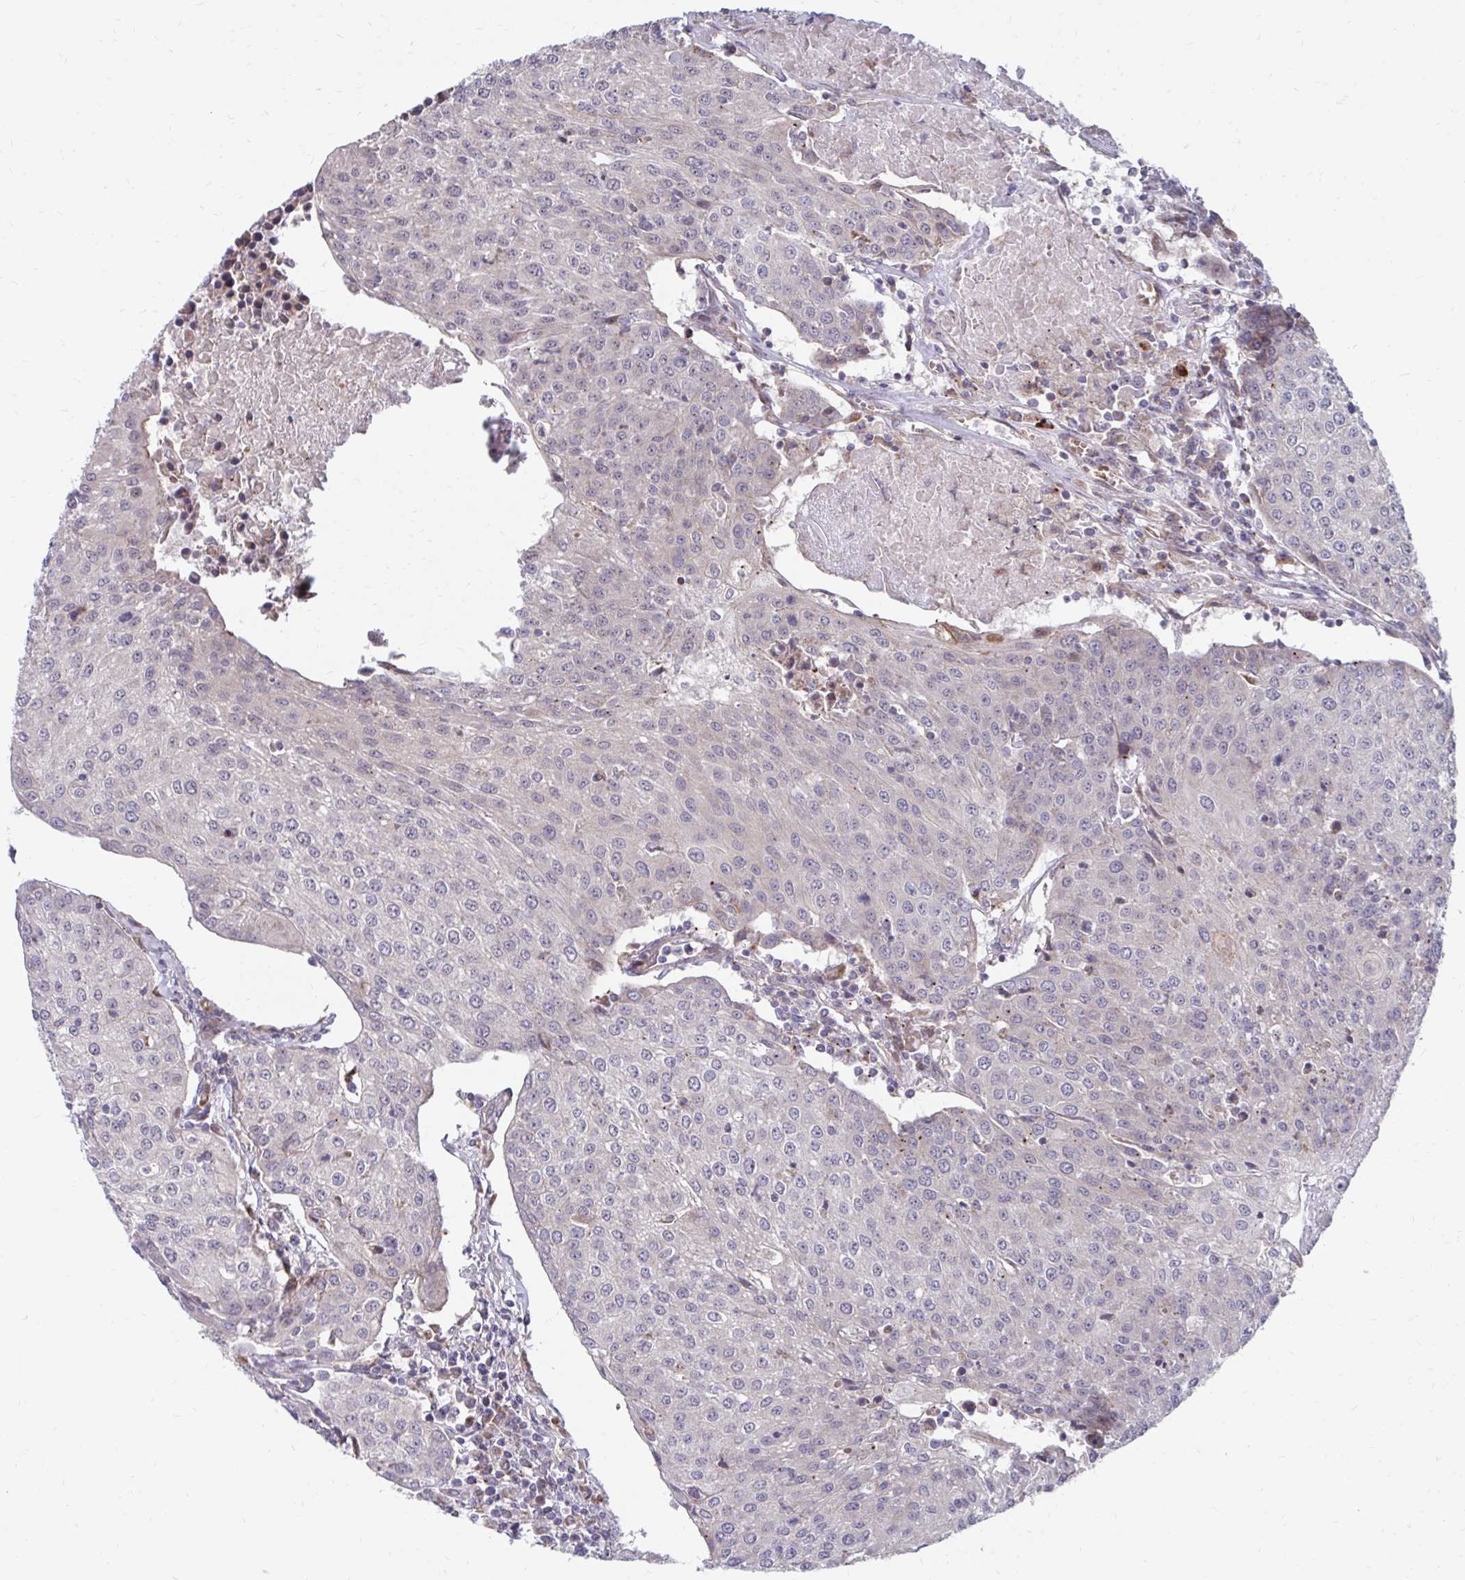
{"staining": {"intensity": "negative", "quantity": "none", "location": "none"}, "tissue": "urothelial cancer", "cell_type": "Tumor cells", "image_type": "cancer", "snomed": [{"axis": "morphology", "description": "Urothelial carcinoma, High grade"}, {"axis": "topography", "description": "Urinary bladder"}], "caption": "The image reveals no significant expression in tumor cells of urothelial cancer.", "gene": "ITPR2", "patient": {"sex": "female", "age": 85}}